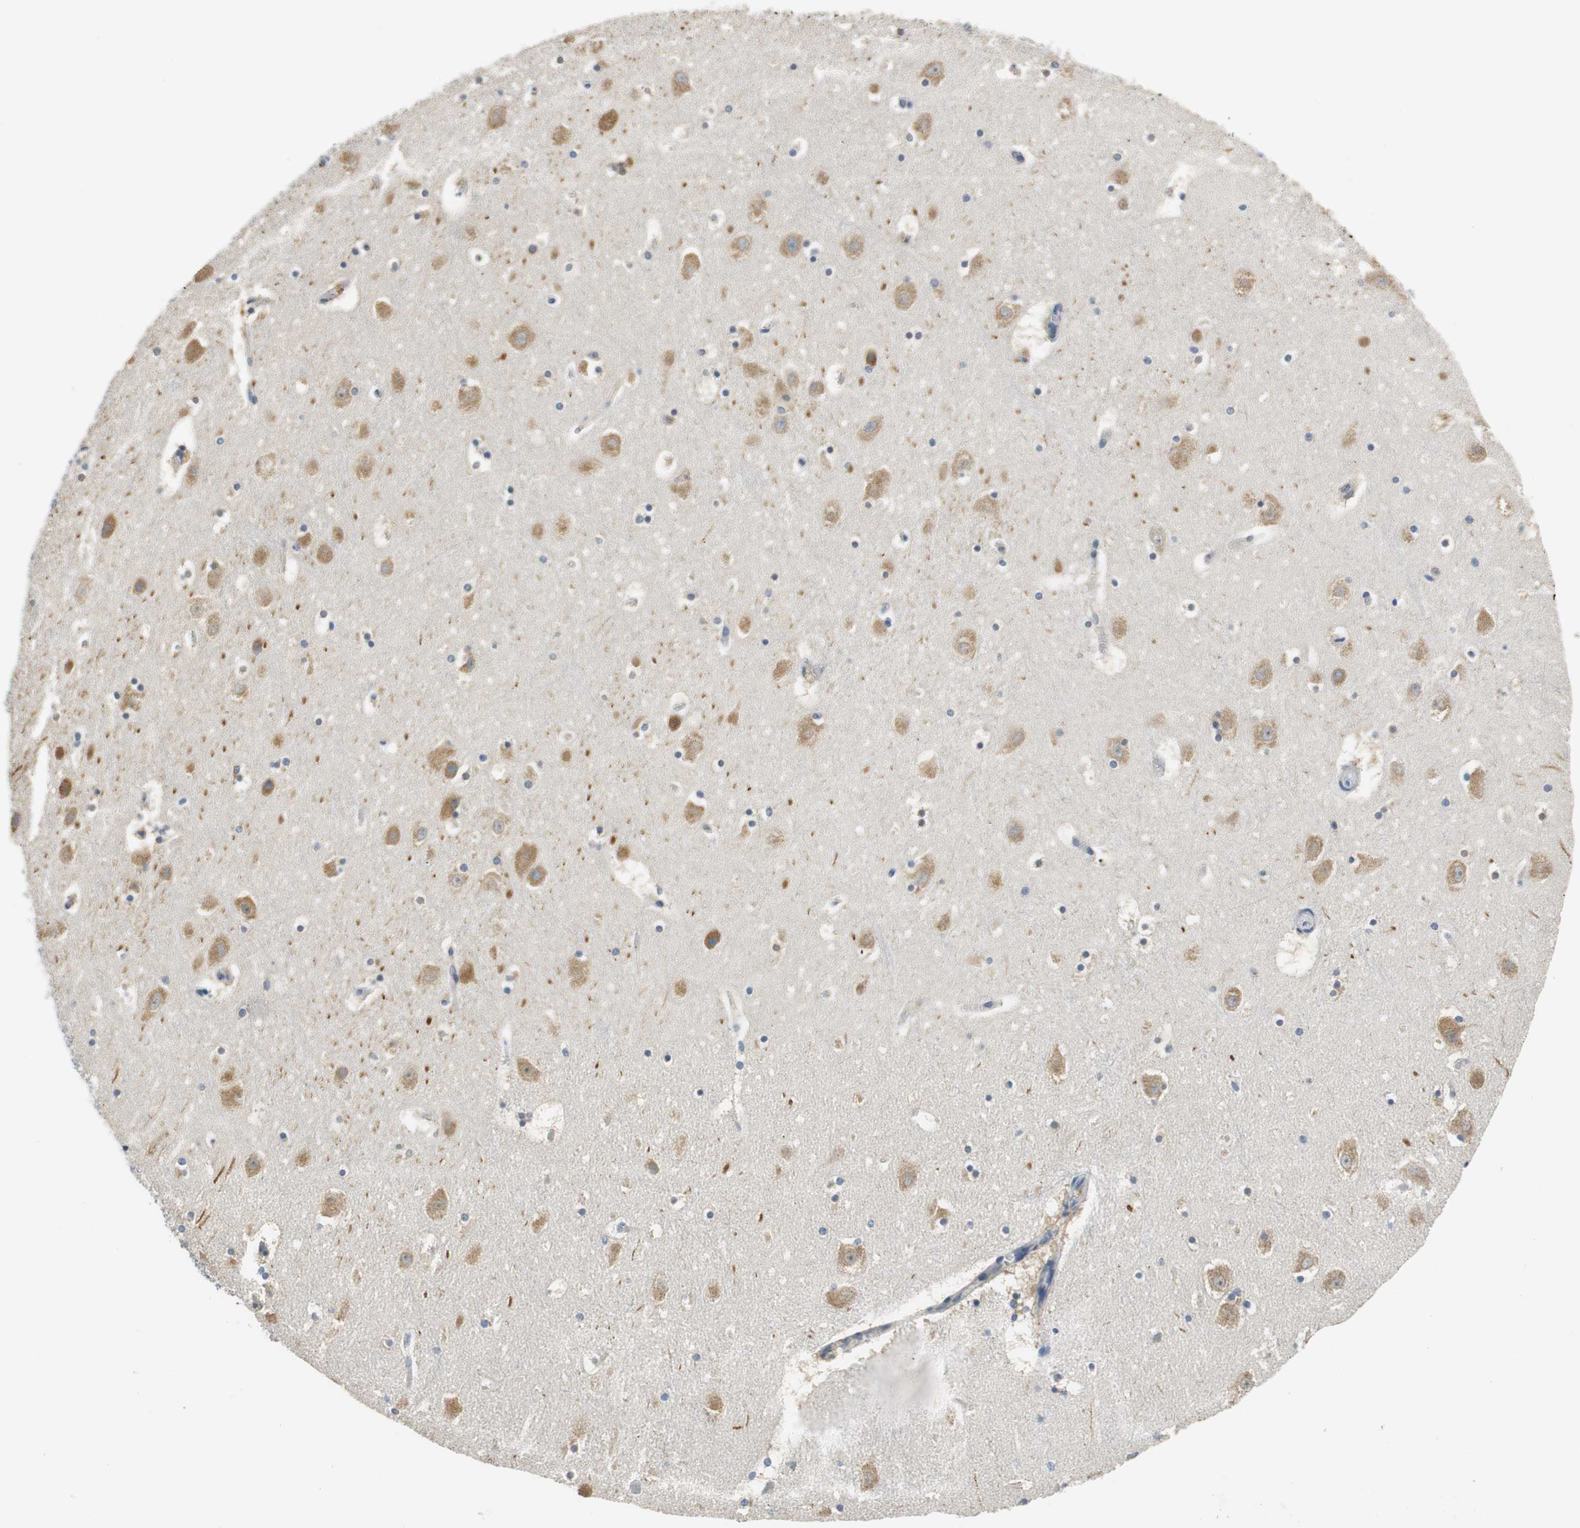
{"staining": {"intensity": "negative", "quantity": "none", "location": "none"}, "tissue": "hippocampus", "cell_type": "Glial cells", "image_type": "normal", "snomed": [{"axis": "morphology", "description": "Normal tissue, NOS"}, {"axis": "topography", "description": "Hippocampus"}], "caption": "Hippocampus stained for a protein using IHC demonstrates no positivity glial cells.", "gene": "CPA3", "patient": {"sex": "male", "age": 45}}